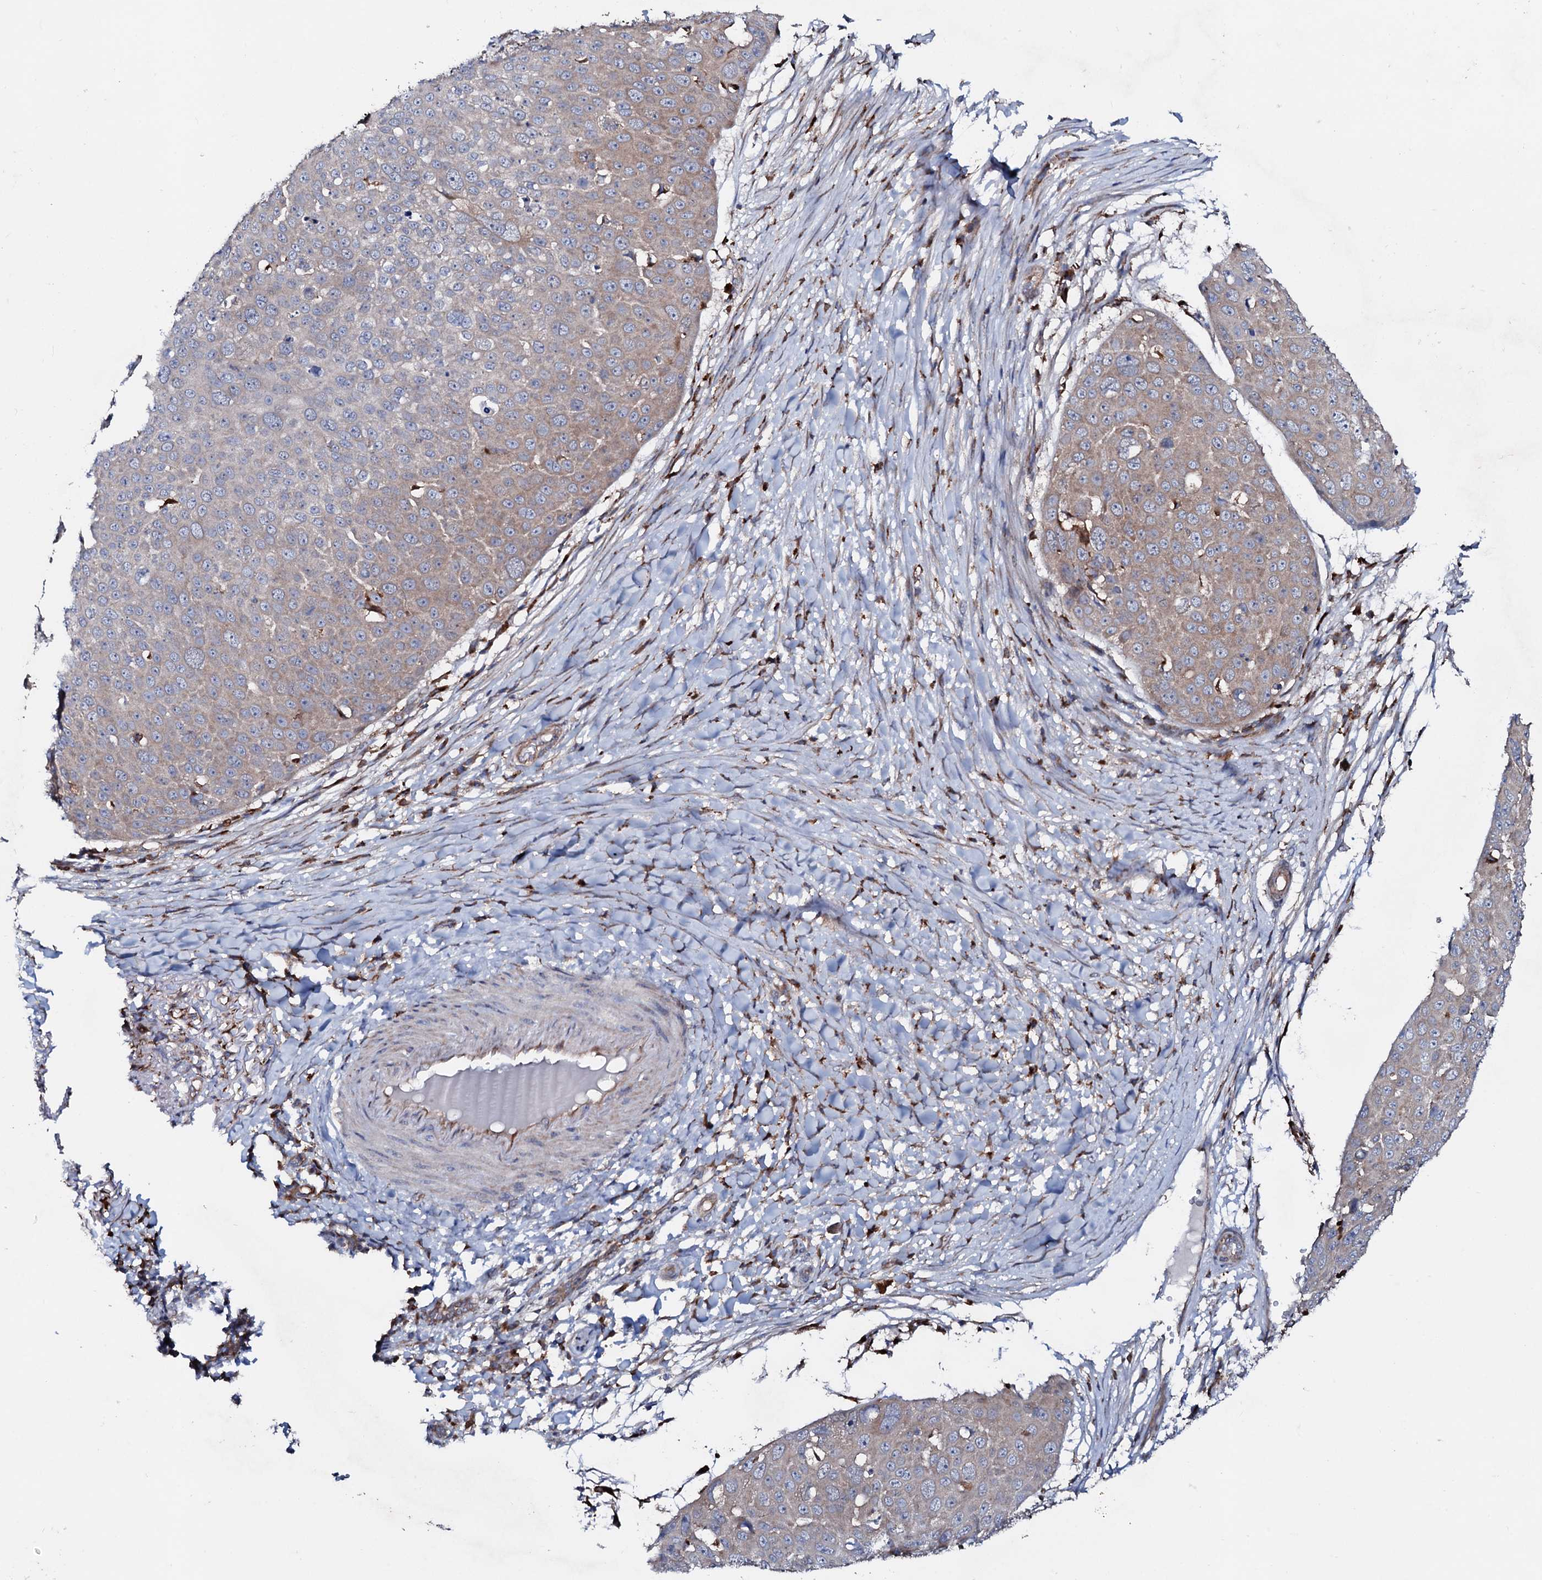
{"staining": {"intensity": "weak", "quantity": "25%-75%", "location": "cytoplasmic/membranous"}, "tissue": "skin cancer", "cell_type": "Tumor cells", "image_type": "cancer", "snomed": [{"axis": "morphology", "description": "Squamous cell carcinoma, NOS"}, {"axis": "topography", "description": "Skin"}], "caption": "Brown immunohistochemical staining in human skin cancer shows weak cytoplasmic/membranous expression in approximately 25%-75% of tumor cells.", "gene": "P2RX4", "patient": {"sex": "male", "age": 71}}